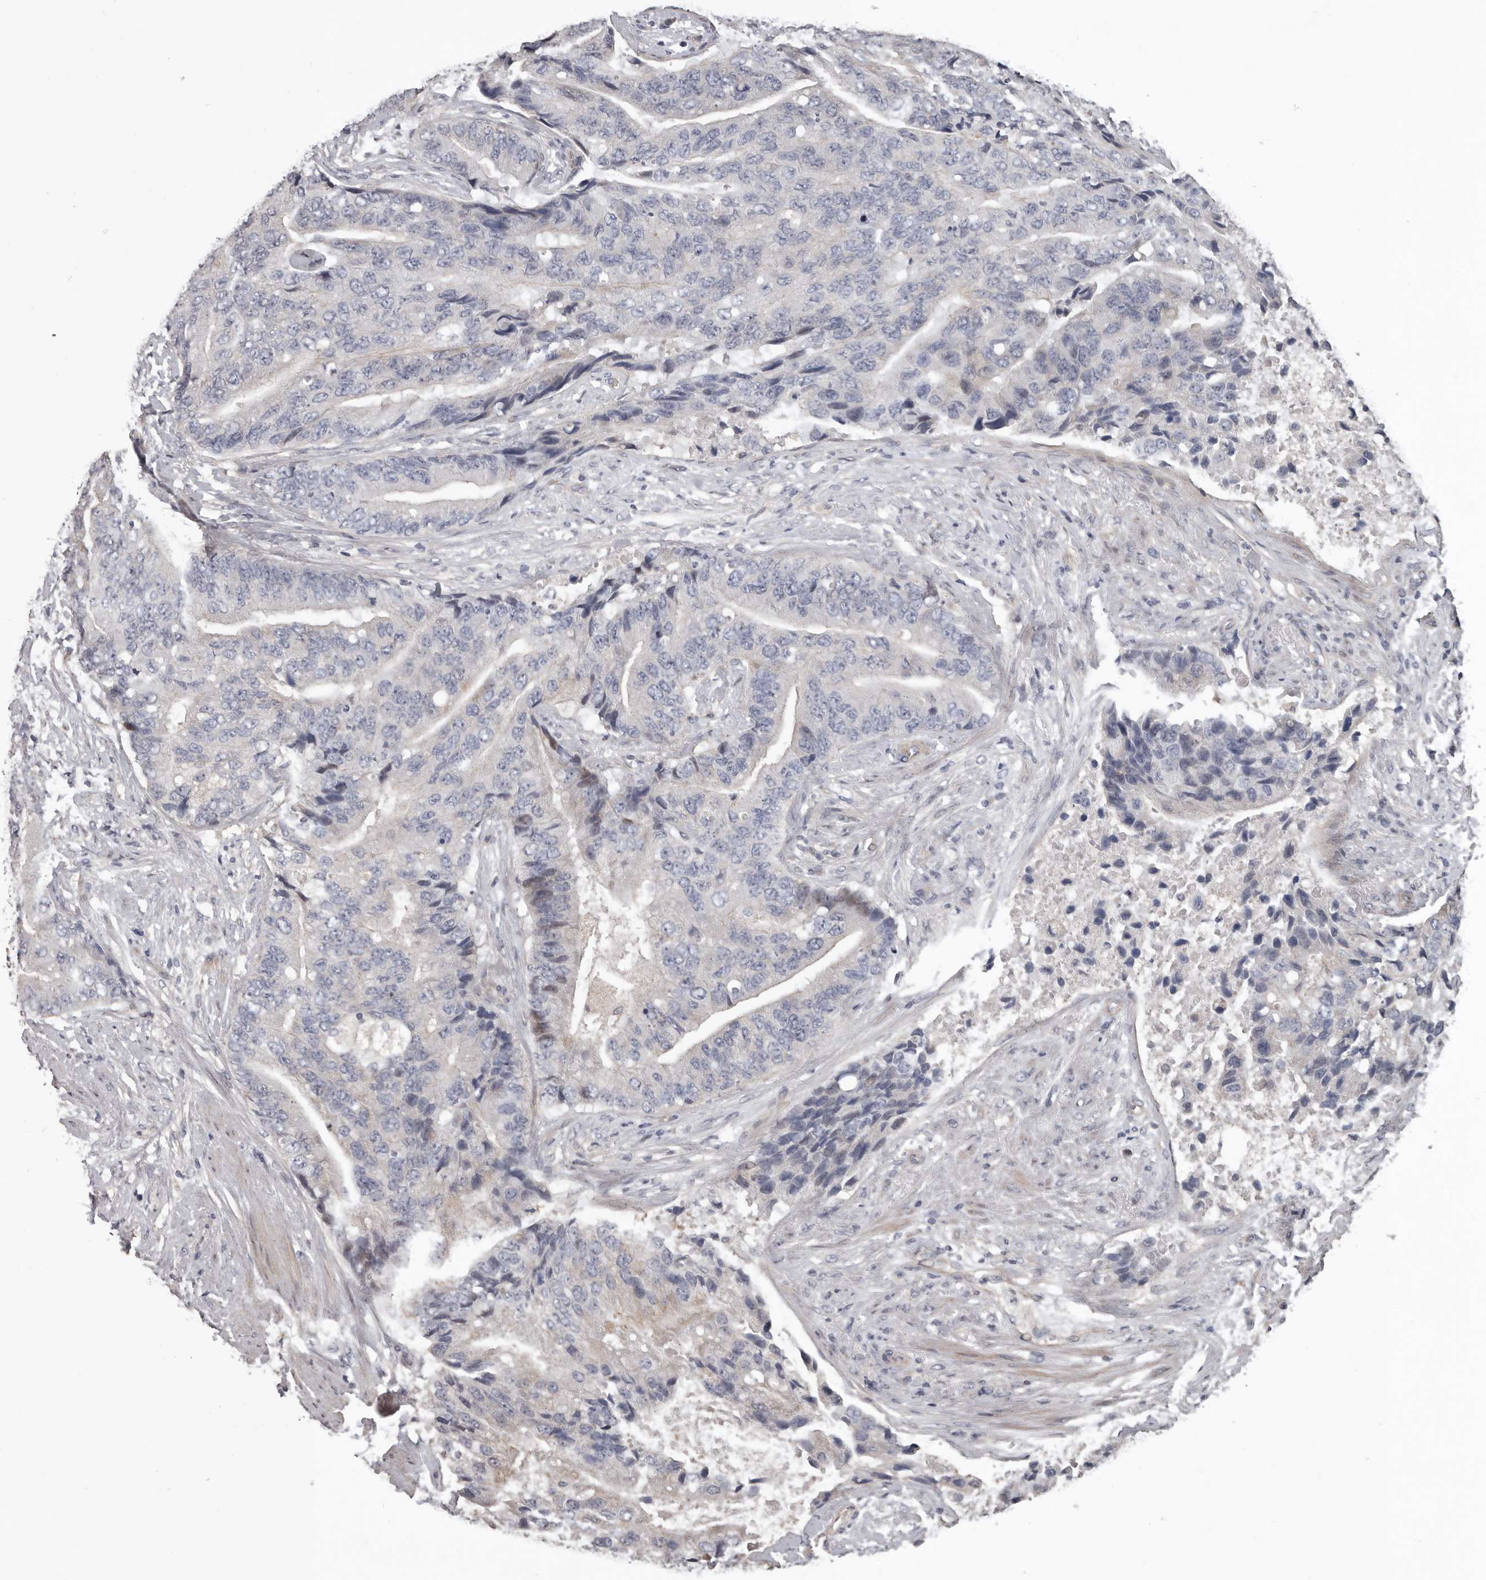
{"staining": {"intensity": "weak", "quantity": "<25%", "location": "cytoplasmic/membranous"}, "tissue": "prostate cancer", "cell_type": "Tumor cells", "image_type": "cancer", "snomed": [{"axis": "morphology", "description": "Adenocarcinoma, High grade"}, {"axis": "topography", "description": "Prostate"}], "caption": "High magnification brightfield microscopy of adenocarcinoma (high-grade) (prostate) stained with DAB (brown) and counterstained with hematoxylin (blue): tumor cells show no significant staining.", "gene": "RNF217", "patient": {"sex": "male", "age": 70}}